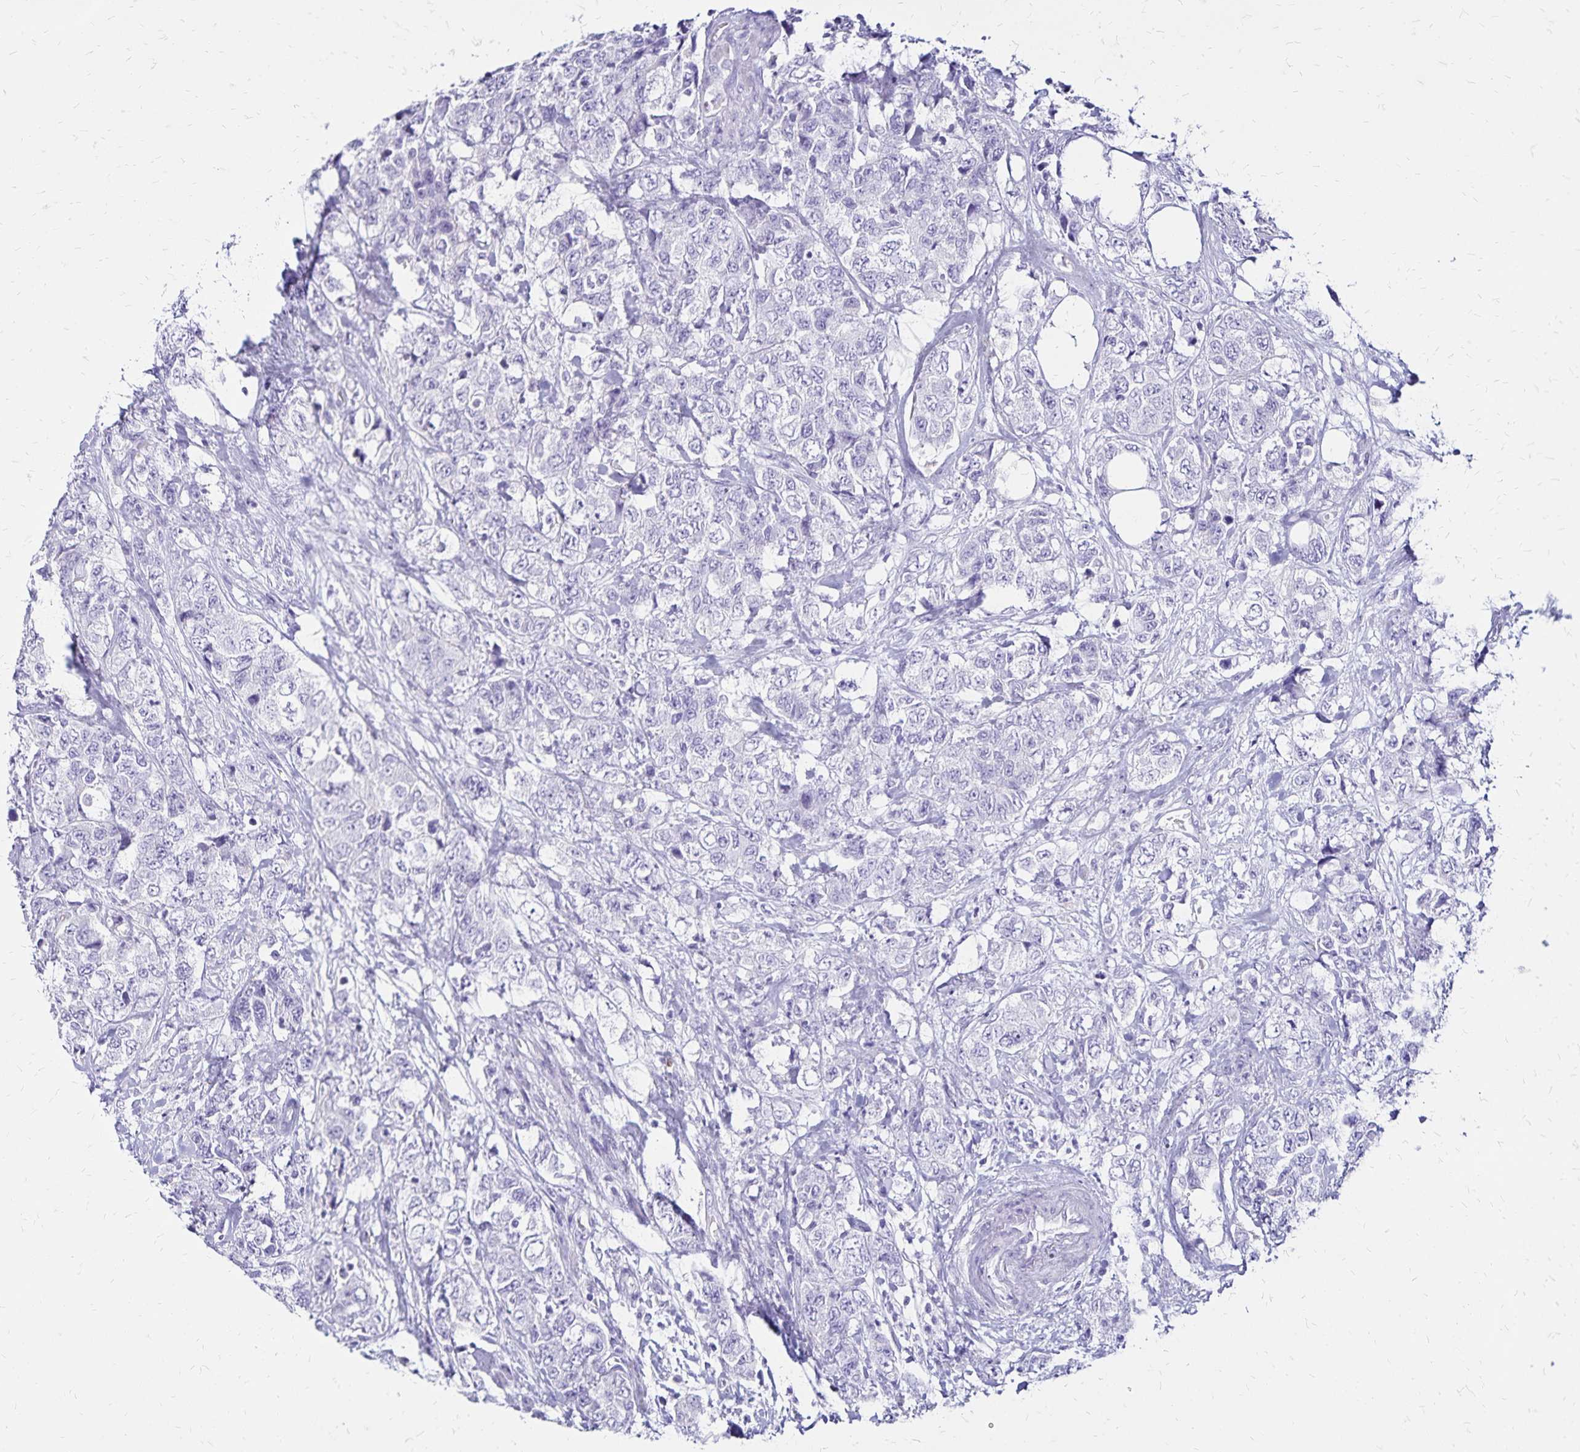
{"staining": {"intensity": "negative", "quantity": "none", "location": "none"}, "tissue": "urothelial cancer", "cell_type": "Tumor cells", "image_type": "cancer", "snomed": [{"axis": "morphology", "description": "Urothelial carcinoma, High grade"}, {"axis": "topography", "description": "Urinary bladder"}], "caption": "This is a histopathology image of immunohistochemistry (IHC) staining of urothelial carcinoma (high-grade), which shows no expression in tumor cells.", "gene": "LIN28B", "patient": {"sex": "female", "age": 78}}